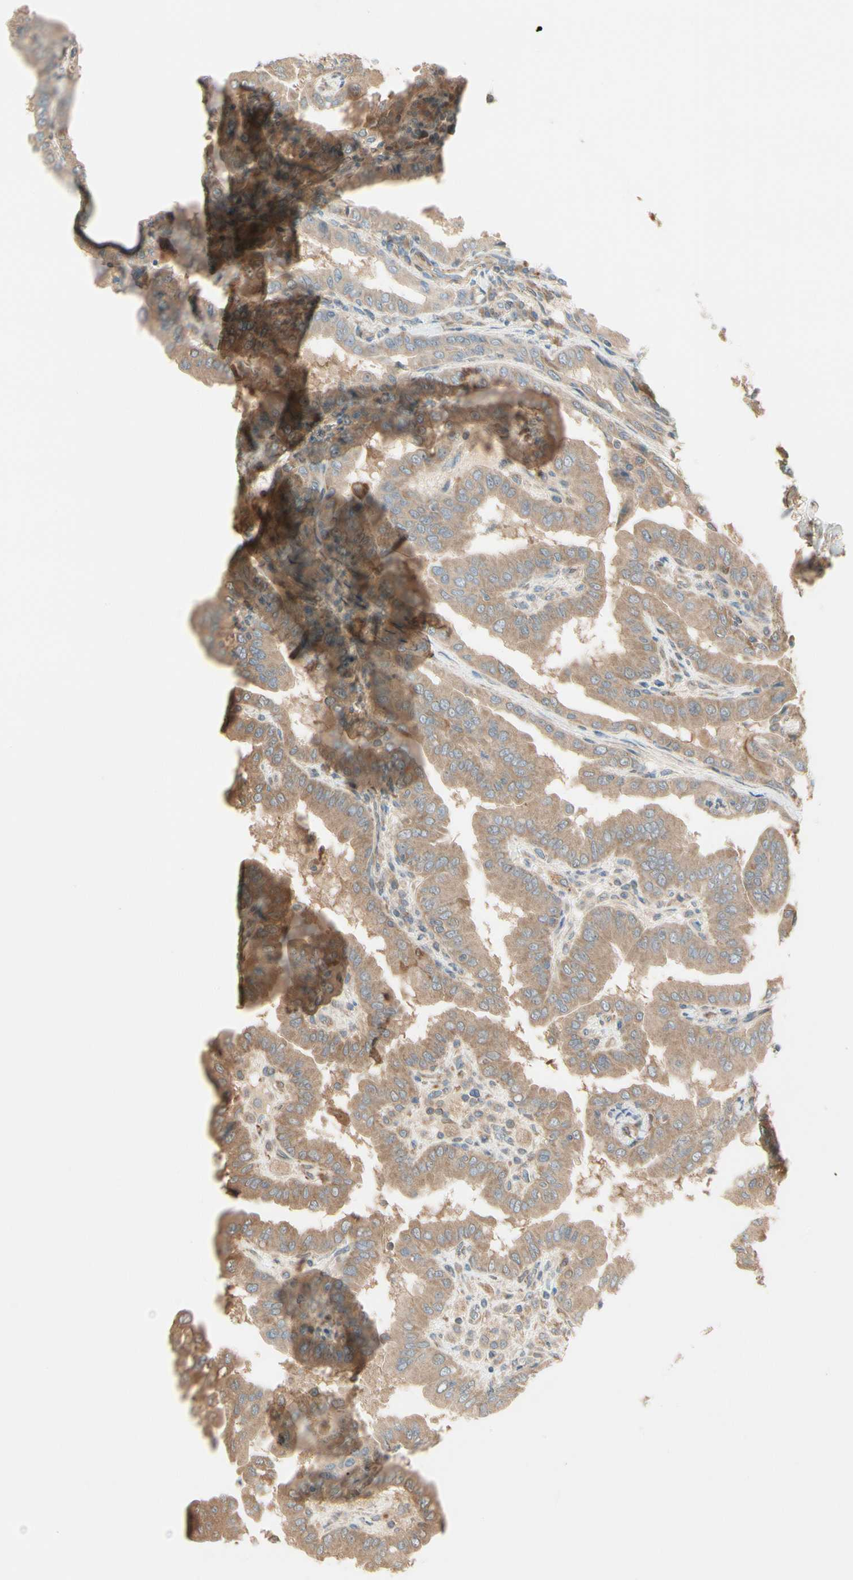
{"staining": {"intensity": "moderate", "quantity": ">75%", "location": "cytoplasmic/membranous"}, "tissue": "thyroid cancer", "cell_type": "Tumor cells", "image_type": "cancer", "snomed": [{"axis": "morphology", "description": "Papillary adenocarcinoma, NOS"}, {"axis": "topography", "description": "Thyroid gland"}], "caption": "Protein expression by immunohistochemistry (IHC) demonstrates moderate cytoplasmic/membranous staining in about >75% of tumor cells in thyroid cancer (papillary adenocarcinoma). The staining is performed using DAB brown chromogen to label protein expression. The nuclei are counter-stained blue using hematoxylin.", "gene": "IRAG1", "patient": {"sex": "male", "age": 33}}